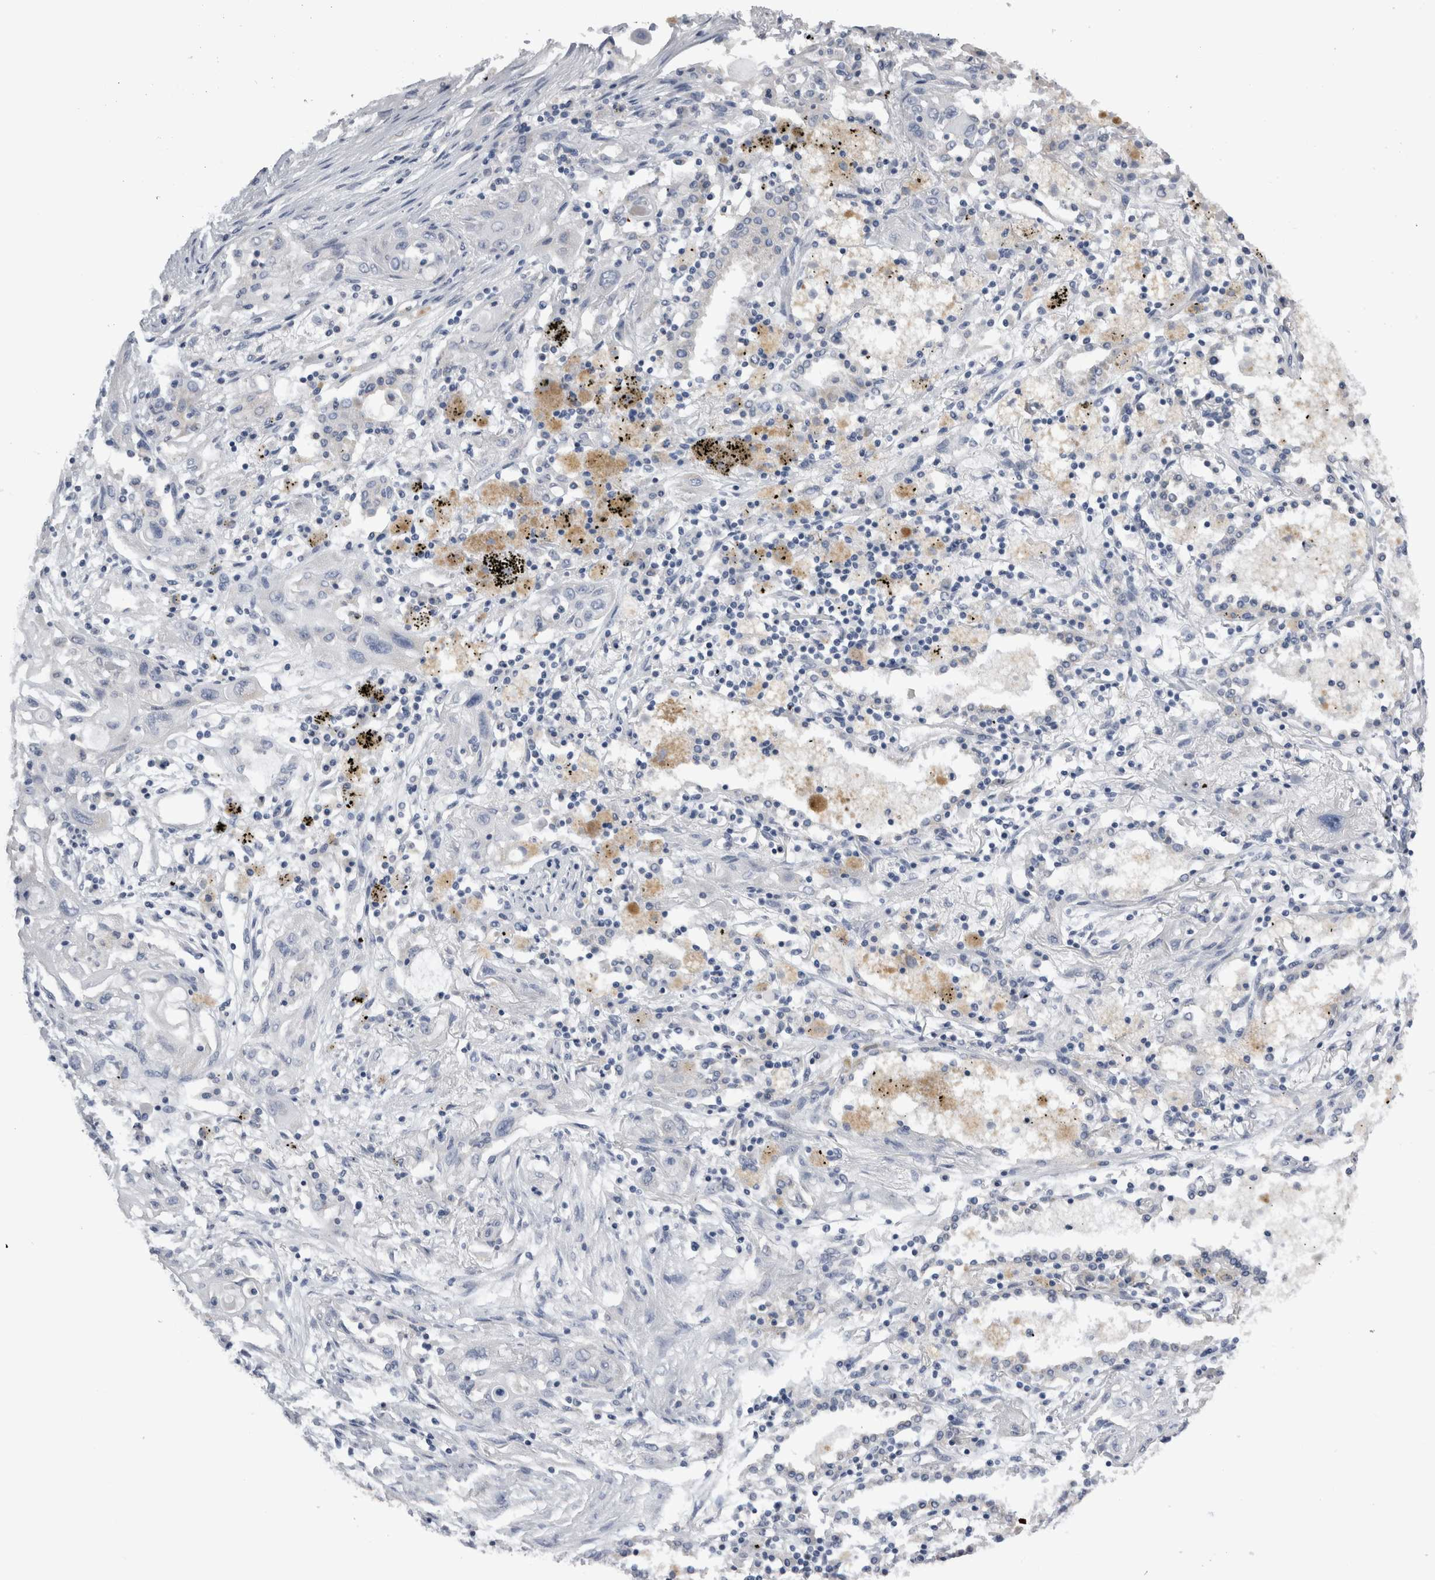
{"staining": {"intensity": "negative", "quantity": "none", "location": "none"}, "tissue": "lung cancer", "cell_type": "Tumor cells", "image_type": "cancer", "snomed": [{"axis": "morphology", "description": "Squamous cell carcinoma, NOS"}, {"axis": "topography", "description": "Lung"}], "caption": "Squamous cell carcinoma (lung) stained for a protein using IHC exhibits no positivity tumor cells.", "gene": "DHRS4", "patient": {"sex": "female", "age": 47}}